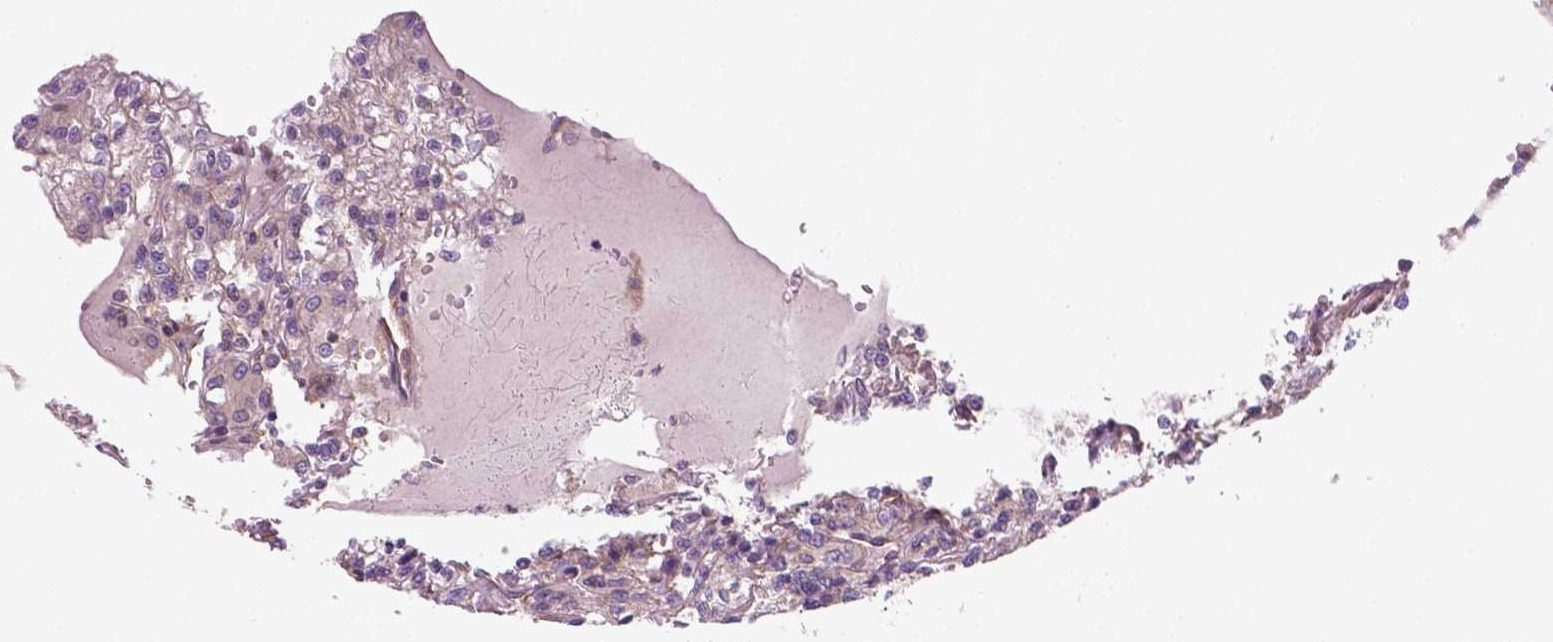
{"staining": {"intensity": "weak", "quantity": "25%-75%", "location": "cytoplasmic/membranous"}, "tissue": "renal cancer", "cell_type": "Tumor cells", "image_type": "cancer", "snomed": [{"axis": "morphology", "description": "Adenocarcinoma, NOS"}, {"axis": "topography", "description": "Kidney"}], "caption": "Immunohistochemistry histopathology image of neoplastic tissue: human renal cancer (adenocarcinoma) stained using immunohistochemistry (IHC) shows low levels of weak protein expression localized specifically in the cytoplasmic/membranous of tumor cells, appearing as a cytoplasmic/membranous brown color.", "gene": "MZT1", "patient": {"sex": "male", "age": 36}}